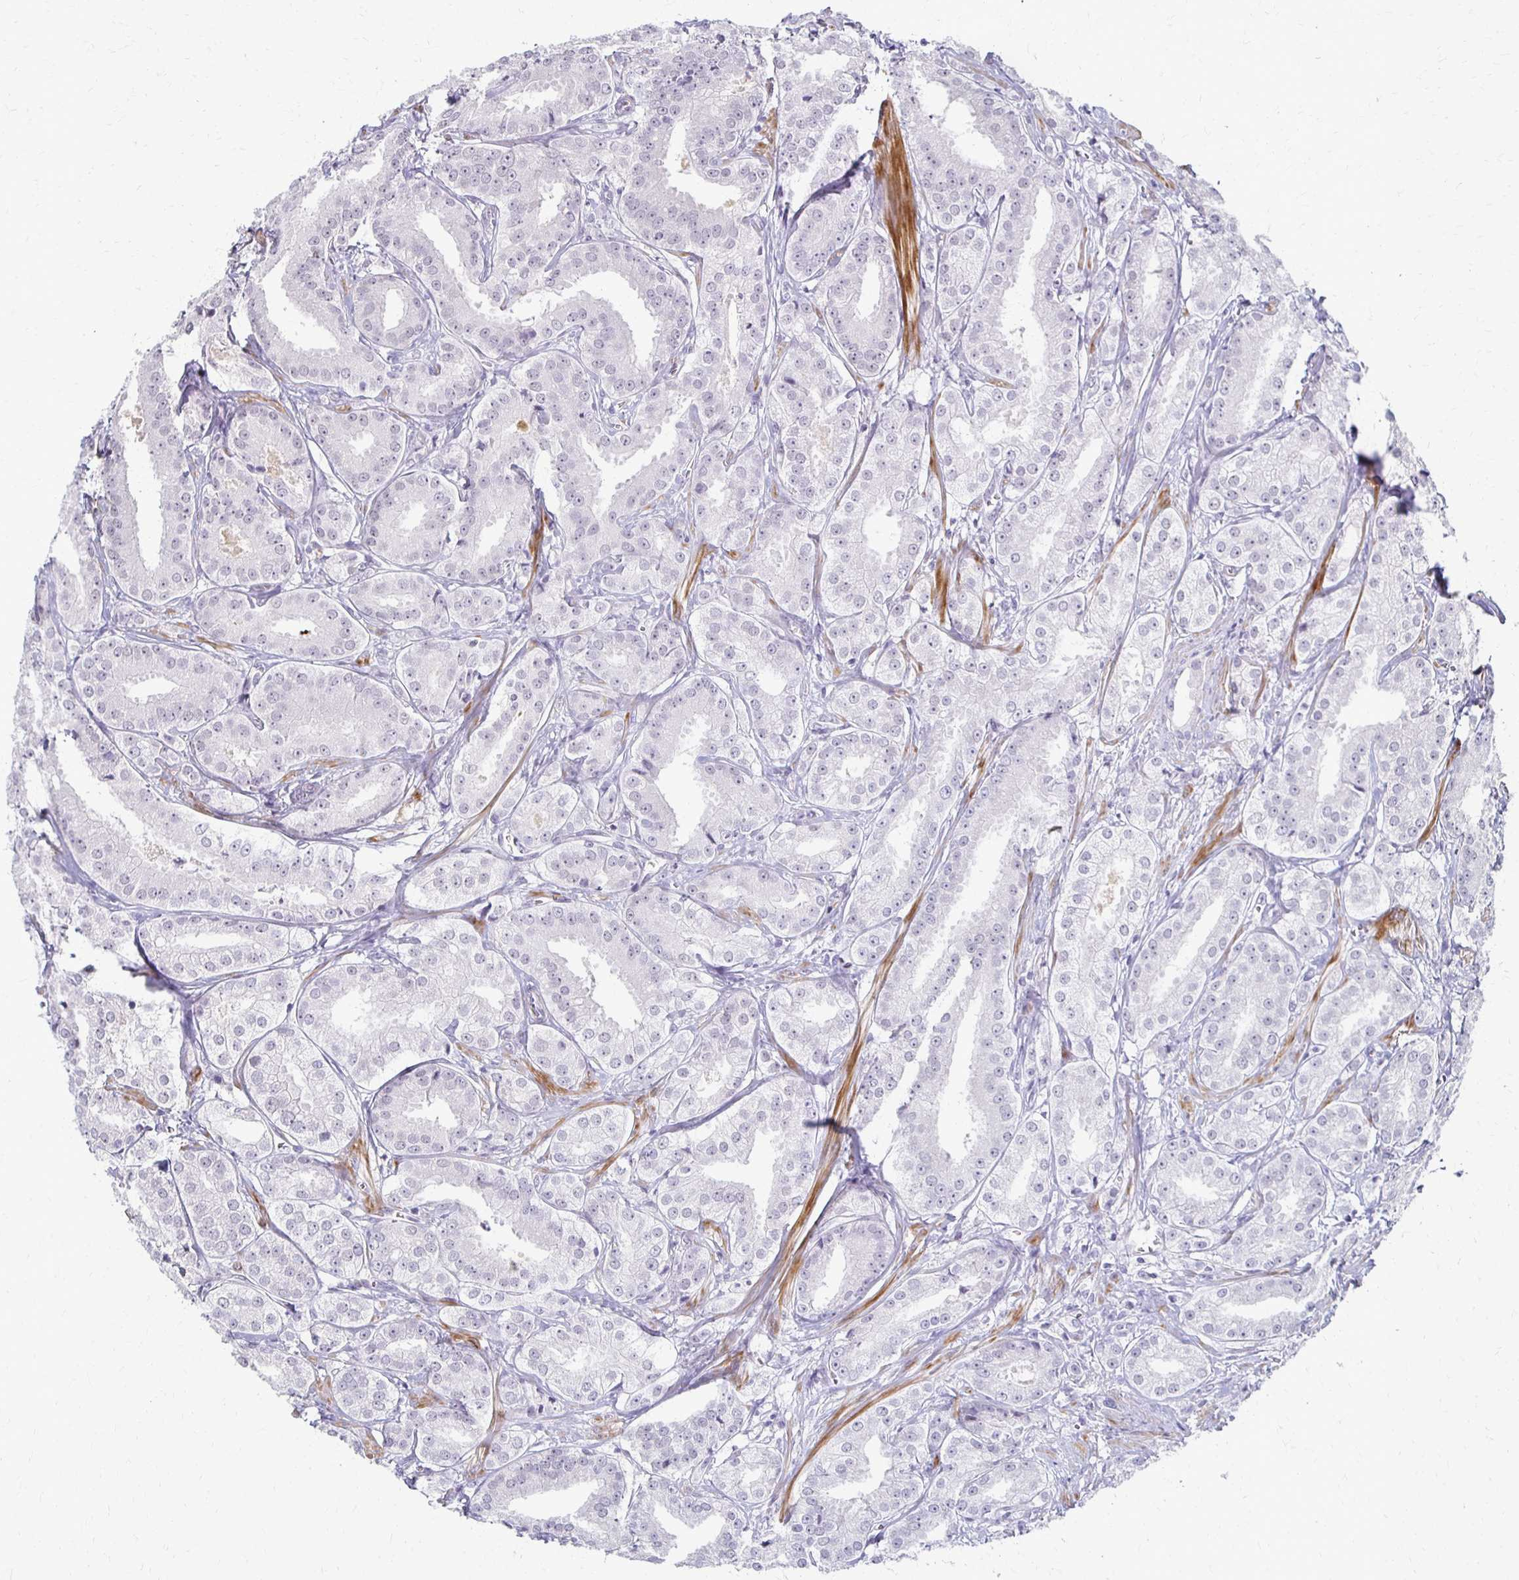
{"staining": {"intensity": "negative", "quantity": "none", "location": "none"}, "tissue": "prostate cancer", "cell_type": "Tumor cells", "image_type": "cancer", "snomed": [{"axis": "morphology", "description": "Adenocarcinoma, High grade"}, {"axis": "topography", "description": "Prostate"}], "caption": "DAB (3,3'-diaminobenzidine) immunohistochemical staining of prostate adenocarcinoma (high-grade) demonstrates no significant staining in tumor cells.", "gene": "FOXO4", "patient": {"sex": "male", "age": 64}}